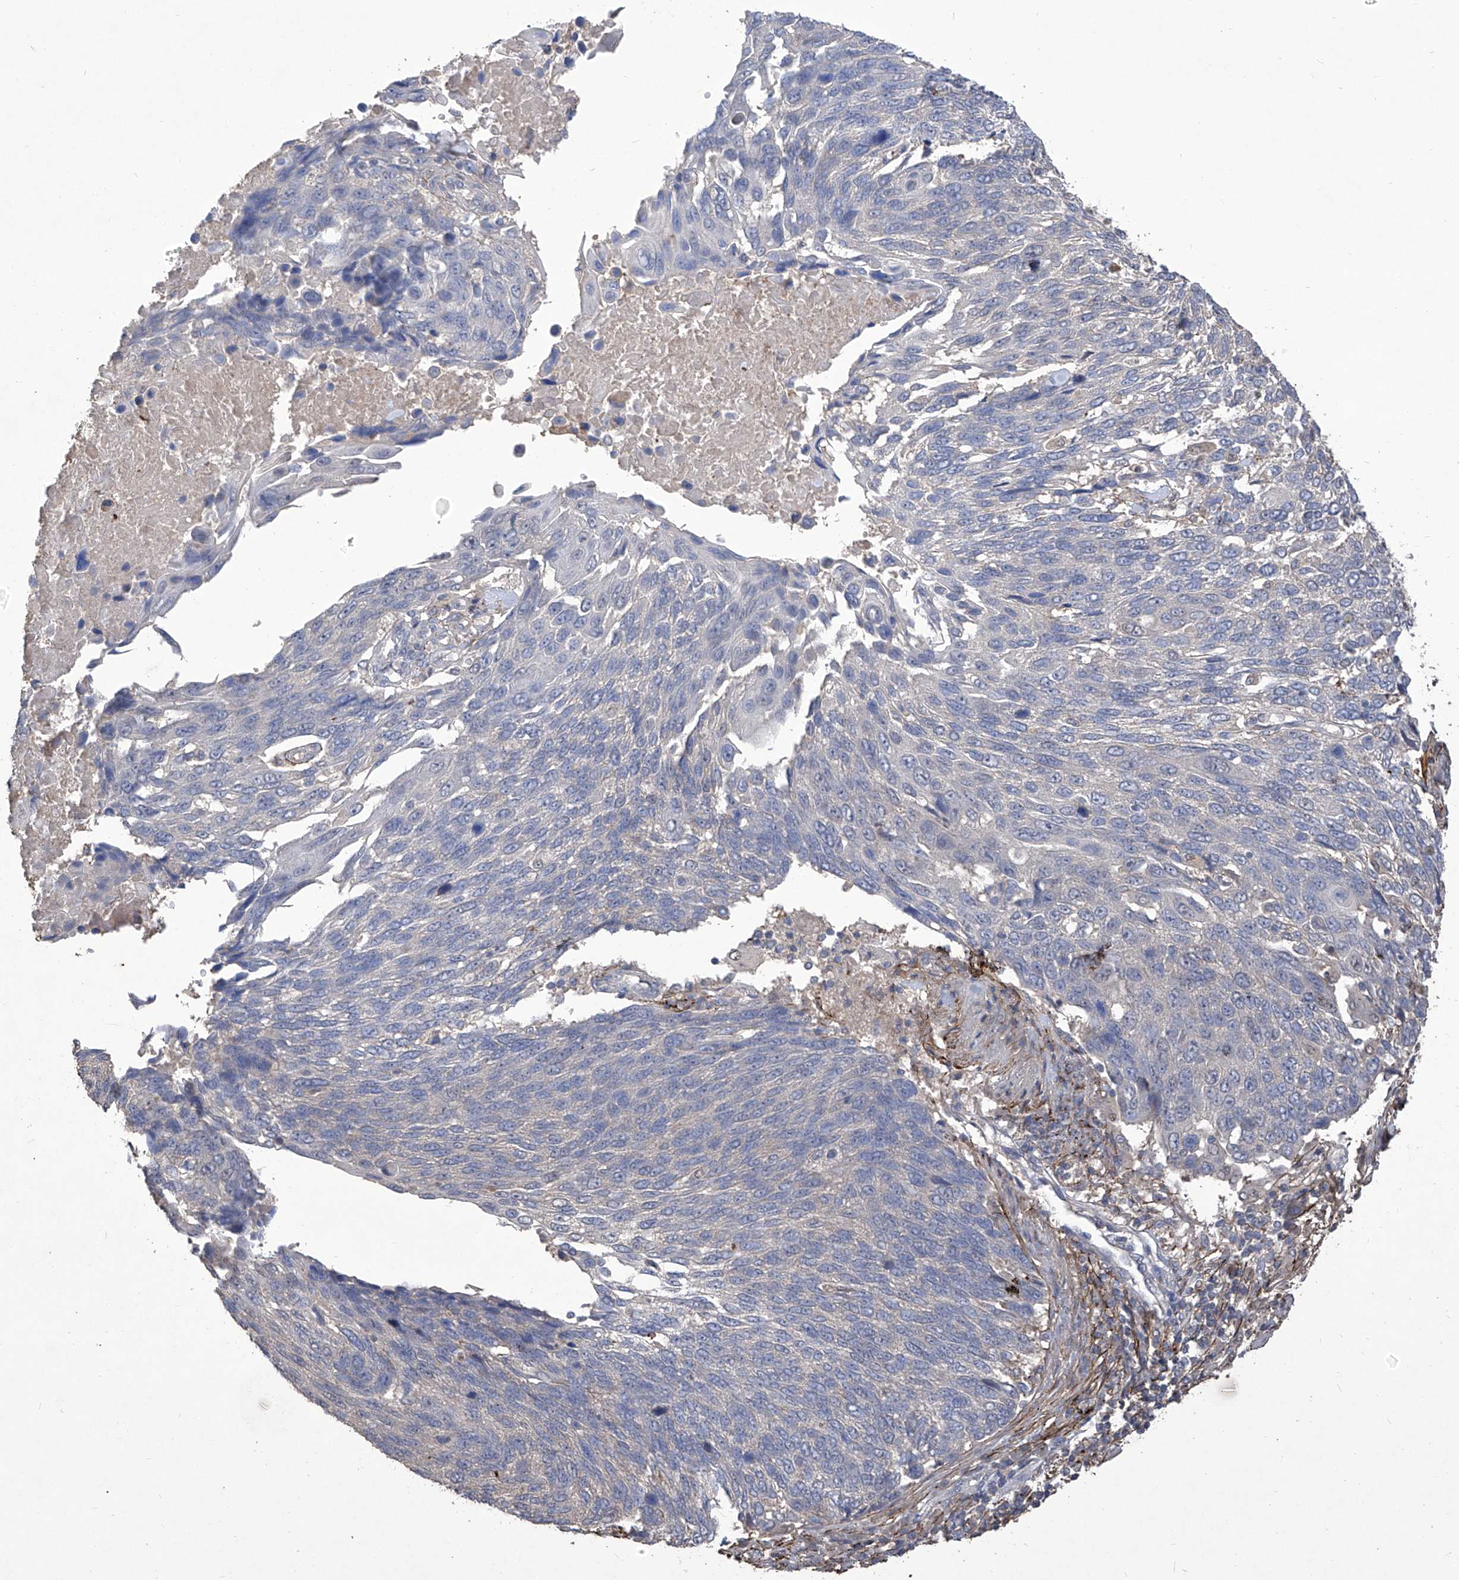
{"staining": {"intensity": "negative", "quantity": "none", "location": "none"}, "tissue": "lung cancer", "cell_type": "Tumor cells", "image_type": "cancer", "snomed": [{"axis": "morphology", "description": "Squamous cell carcinoma, NOS"}, {"axis": "topography", "description": "Lung"}], "caption": "DAB immunohistochemical staining of lung cancer reveals no significant staining in tumor cells.", "gene": "TXNIP", "patient": {"sex": "male", "age": 66}}